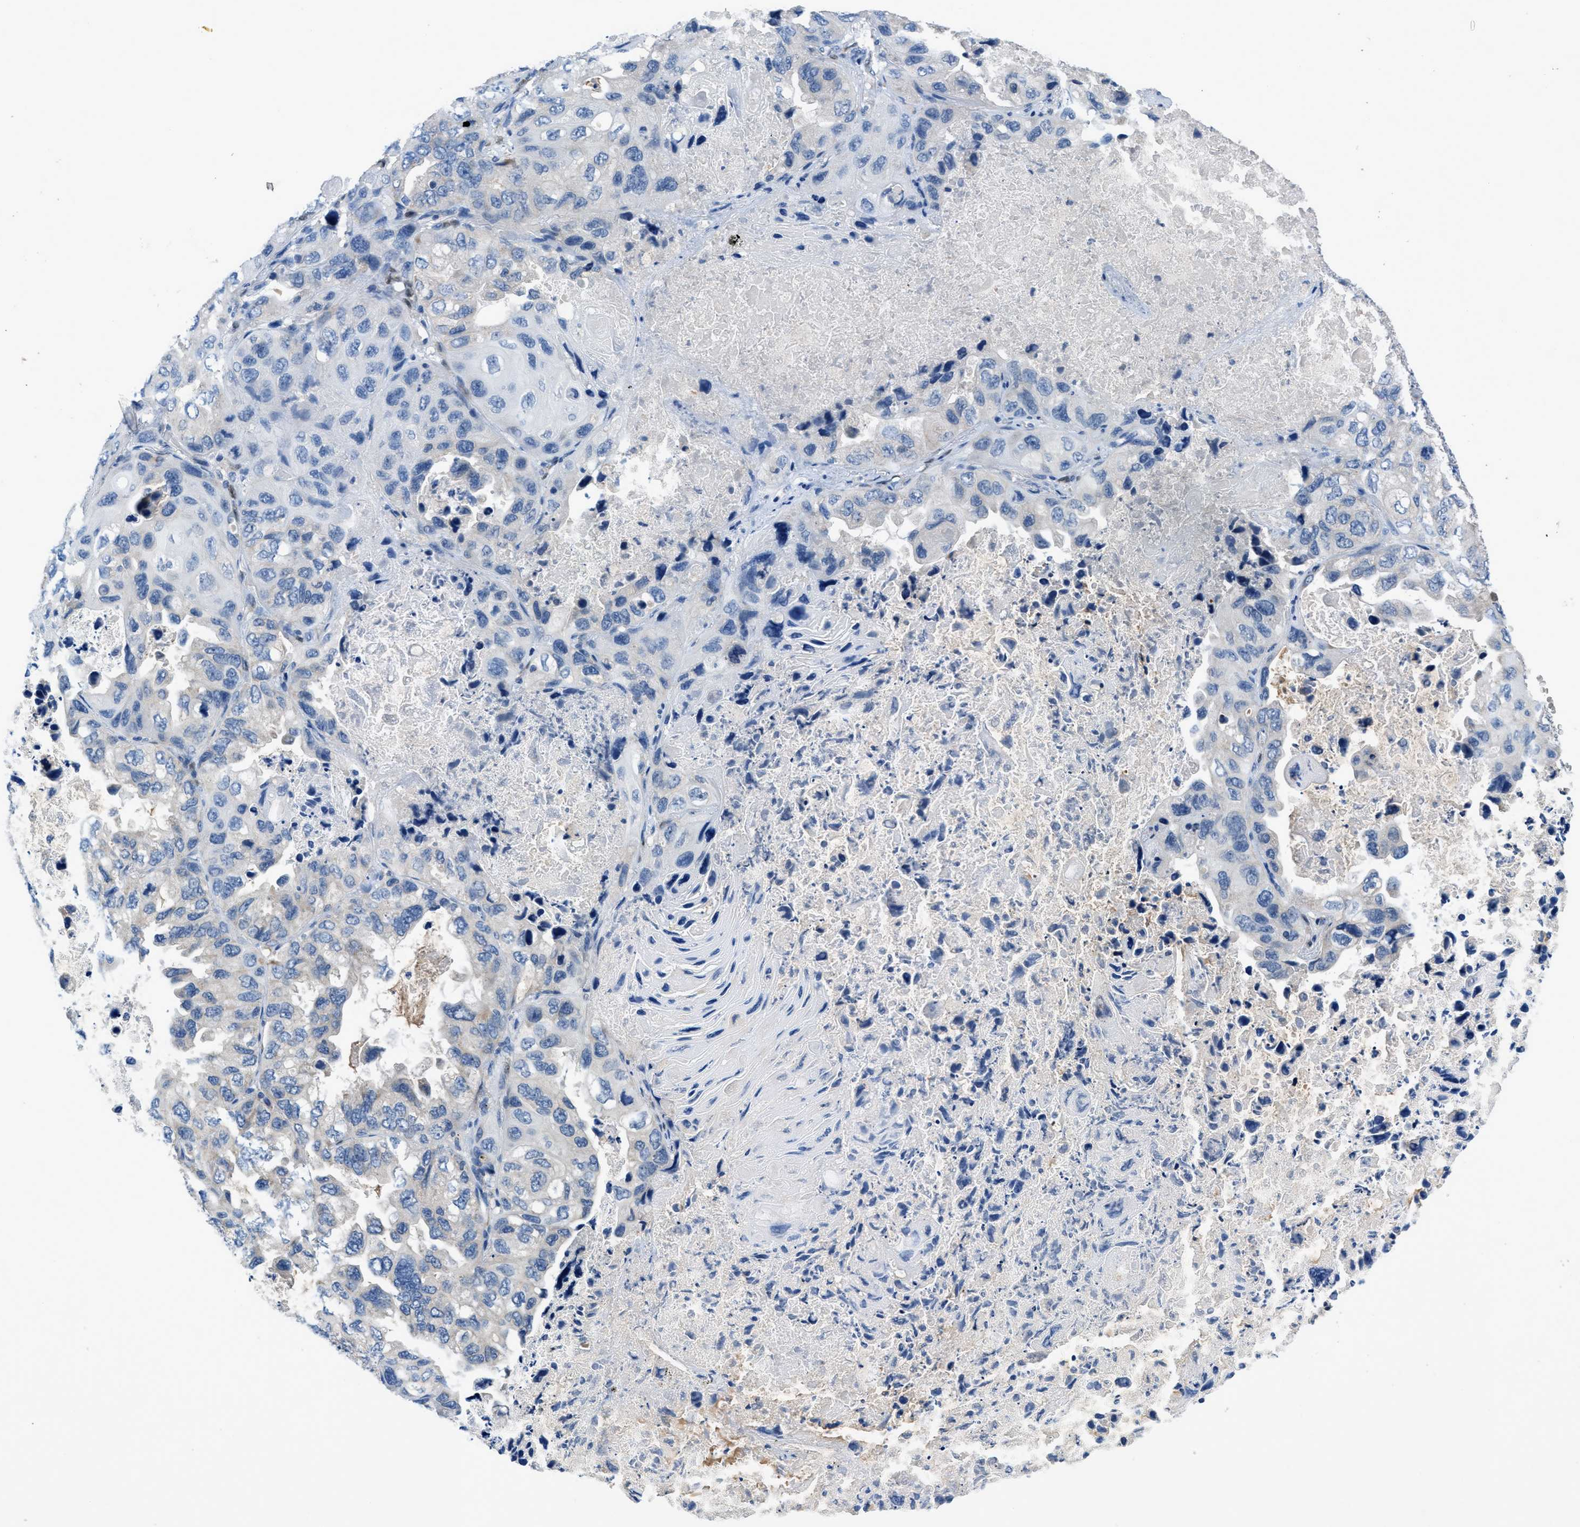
{"staining": {"intensity": "negative", "quantity": "none", "location": "none"}, "tissue": "lung cancer", "cell_type": "Tumor cells", "image_type": "cancer", "snomed": [{"axis": "morphology", "description": "Squamous cell carcinoma, NOS"}, {"axis": "topography", "description": "Lung"}], "caption": "Histopathology image shows no significant protein staining in tumor cells of squamous cell carcinoma (lung).", "gene": "PNKD", "patient": {"sex": "female", "age": 73}}